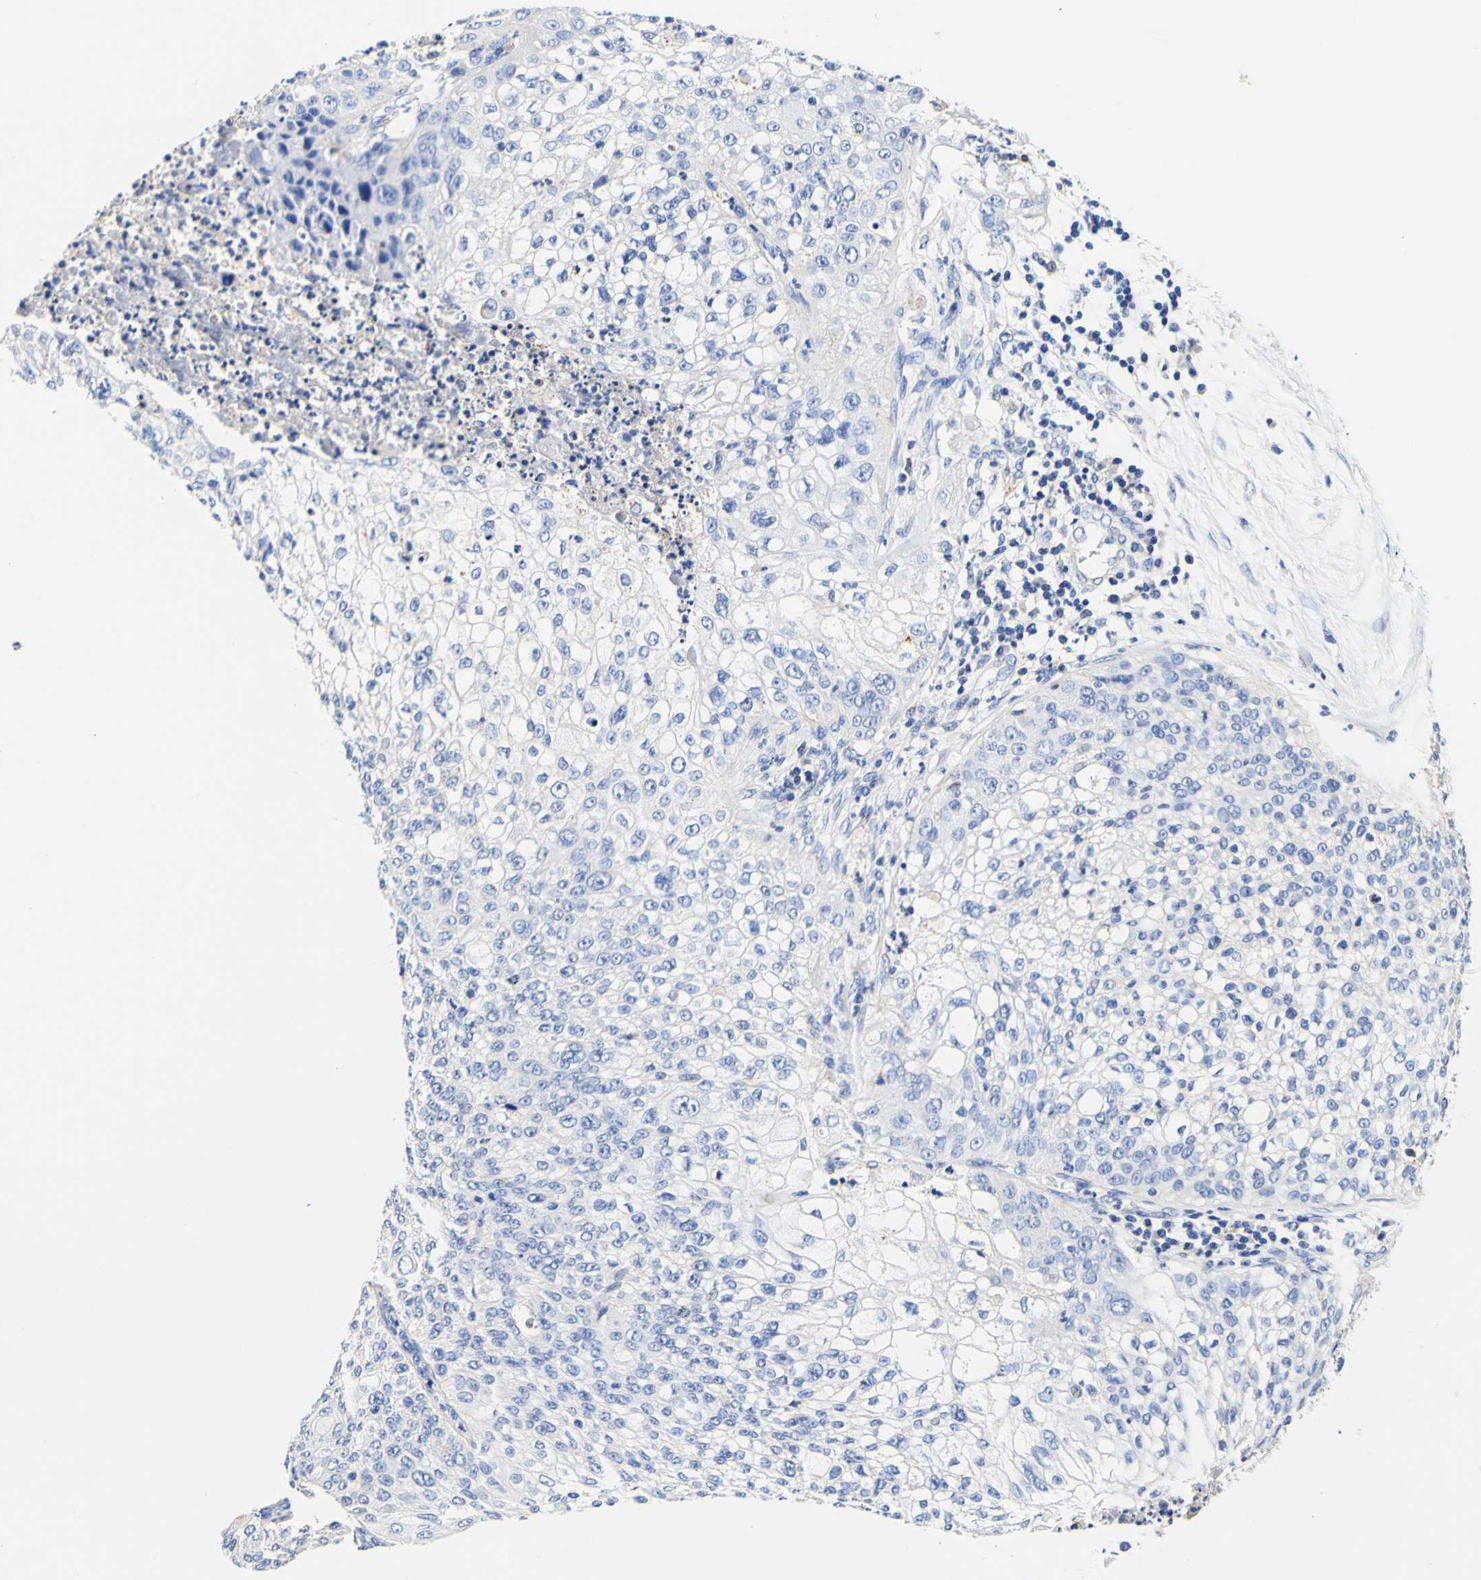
{"staining": {"intensity": "negative", "quantity": "none", "location": "none"}, "tissue": "lung cancer", "cell_type": "Tumor cells", "image_type": "cancer", "snomed": [{"axis": "morphology", "description": "Inflammation, NOS"}, {"axis": "morphology", "description": "Squamous cell carcinoma, NOS"}, {"axis": "topography", "description": "Lymph node"}, {"axis": "topography", "description": "Soft tissue"}, {"axis": "topography", "description": "Lung"}], "caption": "Lung squamous cell carcinoma stained for a protein using immunohistochemistry exhibits no expression tumor cells.", "gene": "CAMK4", "patient": {"sex": "male", "age": 66}}